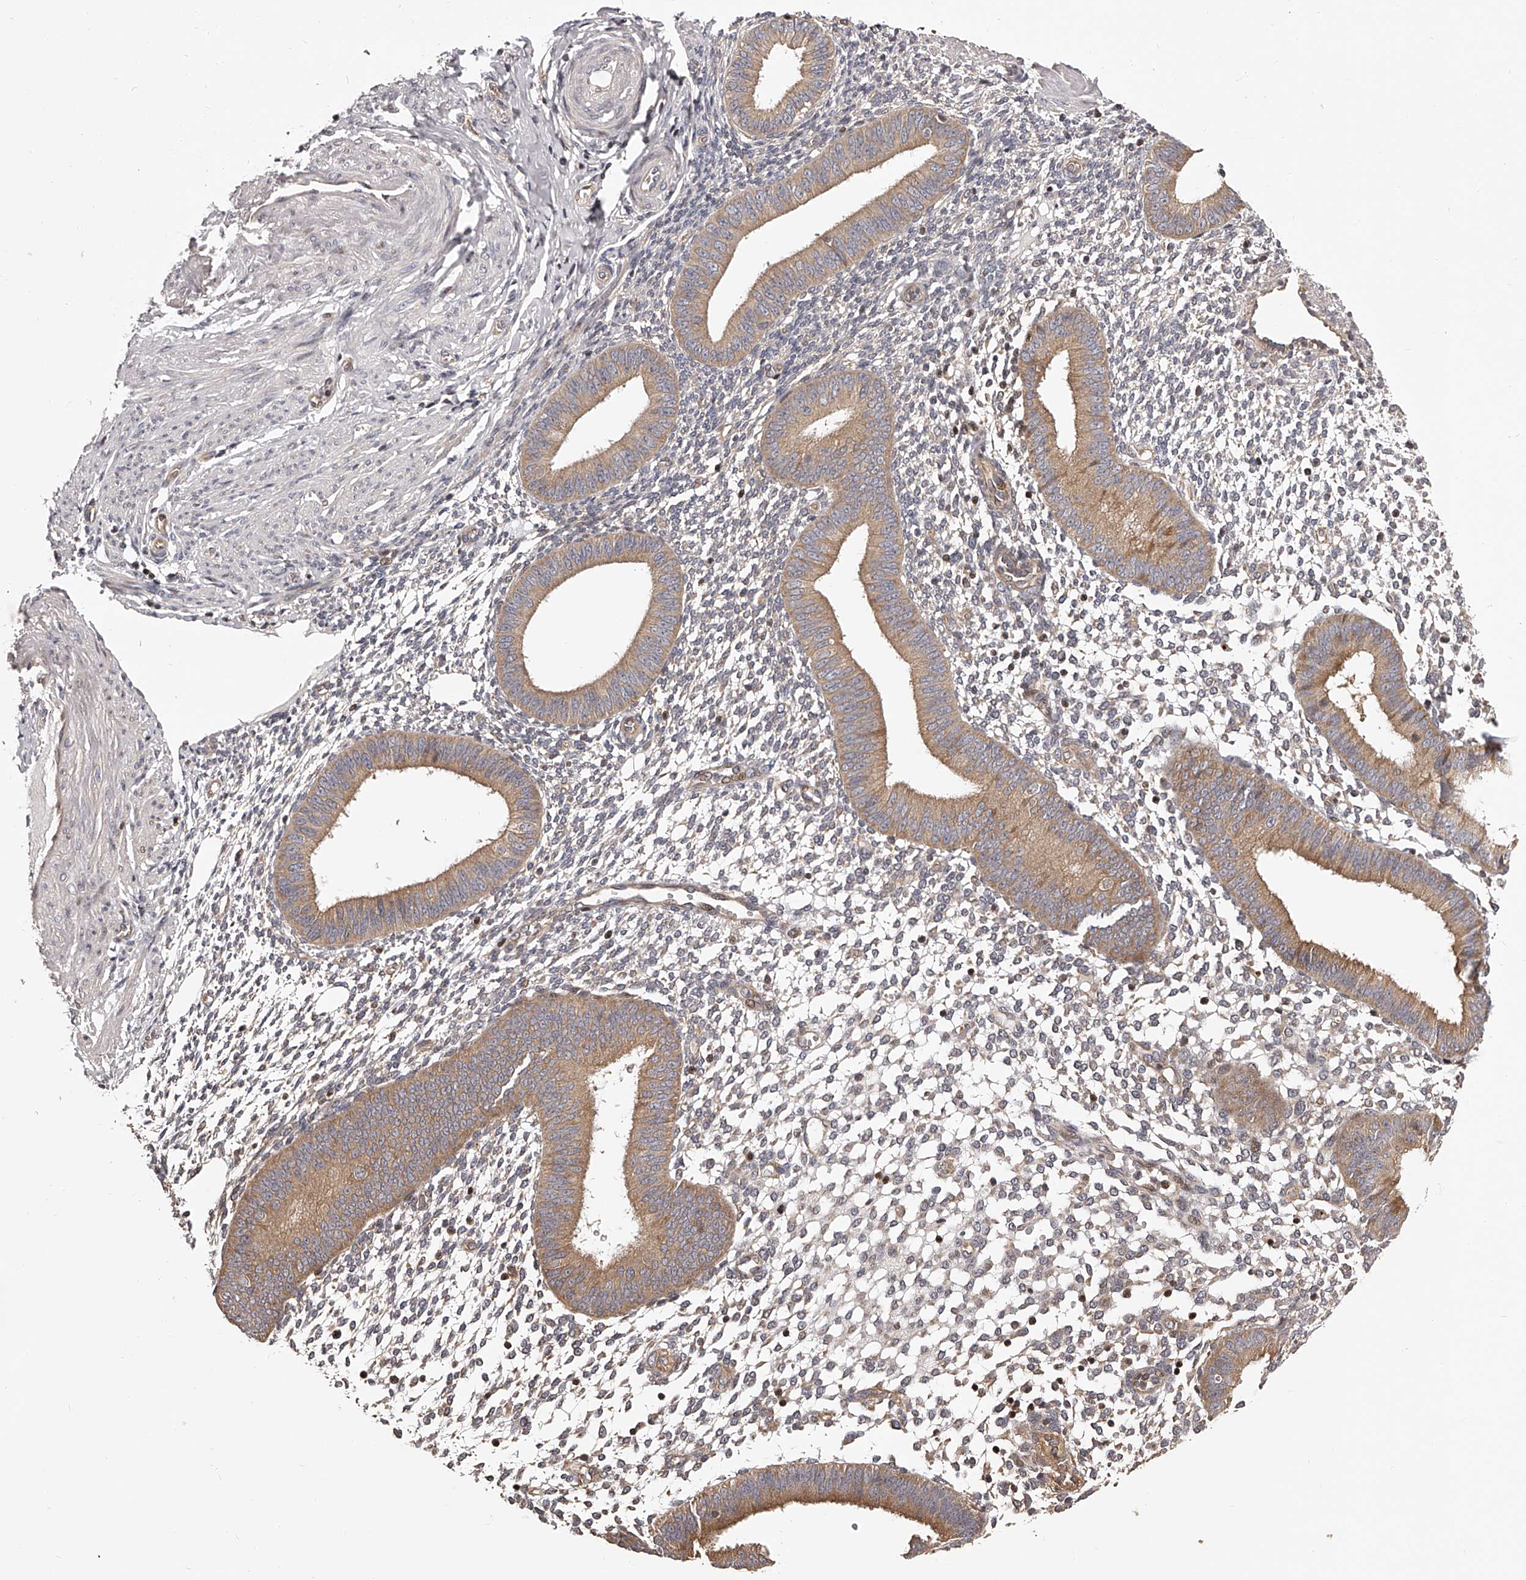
{"staining": {"intensity": "weak", "quantity": "25%-75%", "location": "cytoplasmic/membranous"}, "tissue": "endometrium", "cell_type": "Cells in endometrial stroma", "image_type": "normal", "snomed": [{"axis": "morphology", "description": "Normal tissue, NOS"}, {"axis": "topography", "description": "Uterus"}, {"axis": "topography", "description": "Endometrium"}], "caption": "DAB (3,3'-diaminobenzidine) immunohistochemical staining of benign human endometrium displays weak cytoplasmic/membranous protein positivity in approximately 25%-75% of cells in endometrial stroma.", "gene": "PFDN2", "patient": {"sex": "female", "age": 48}}